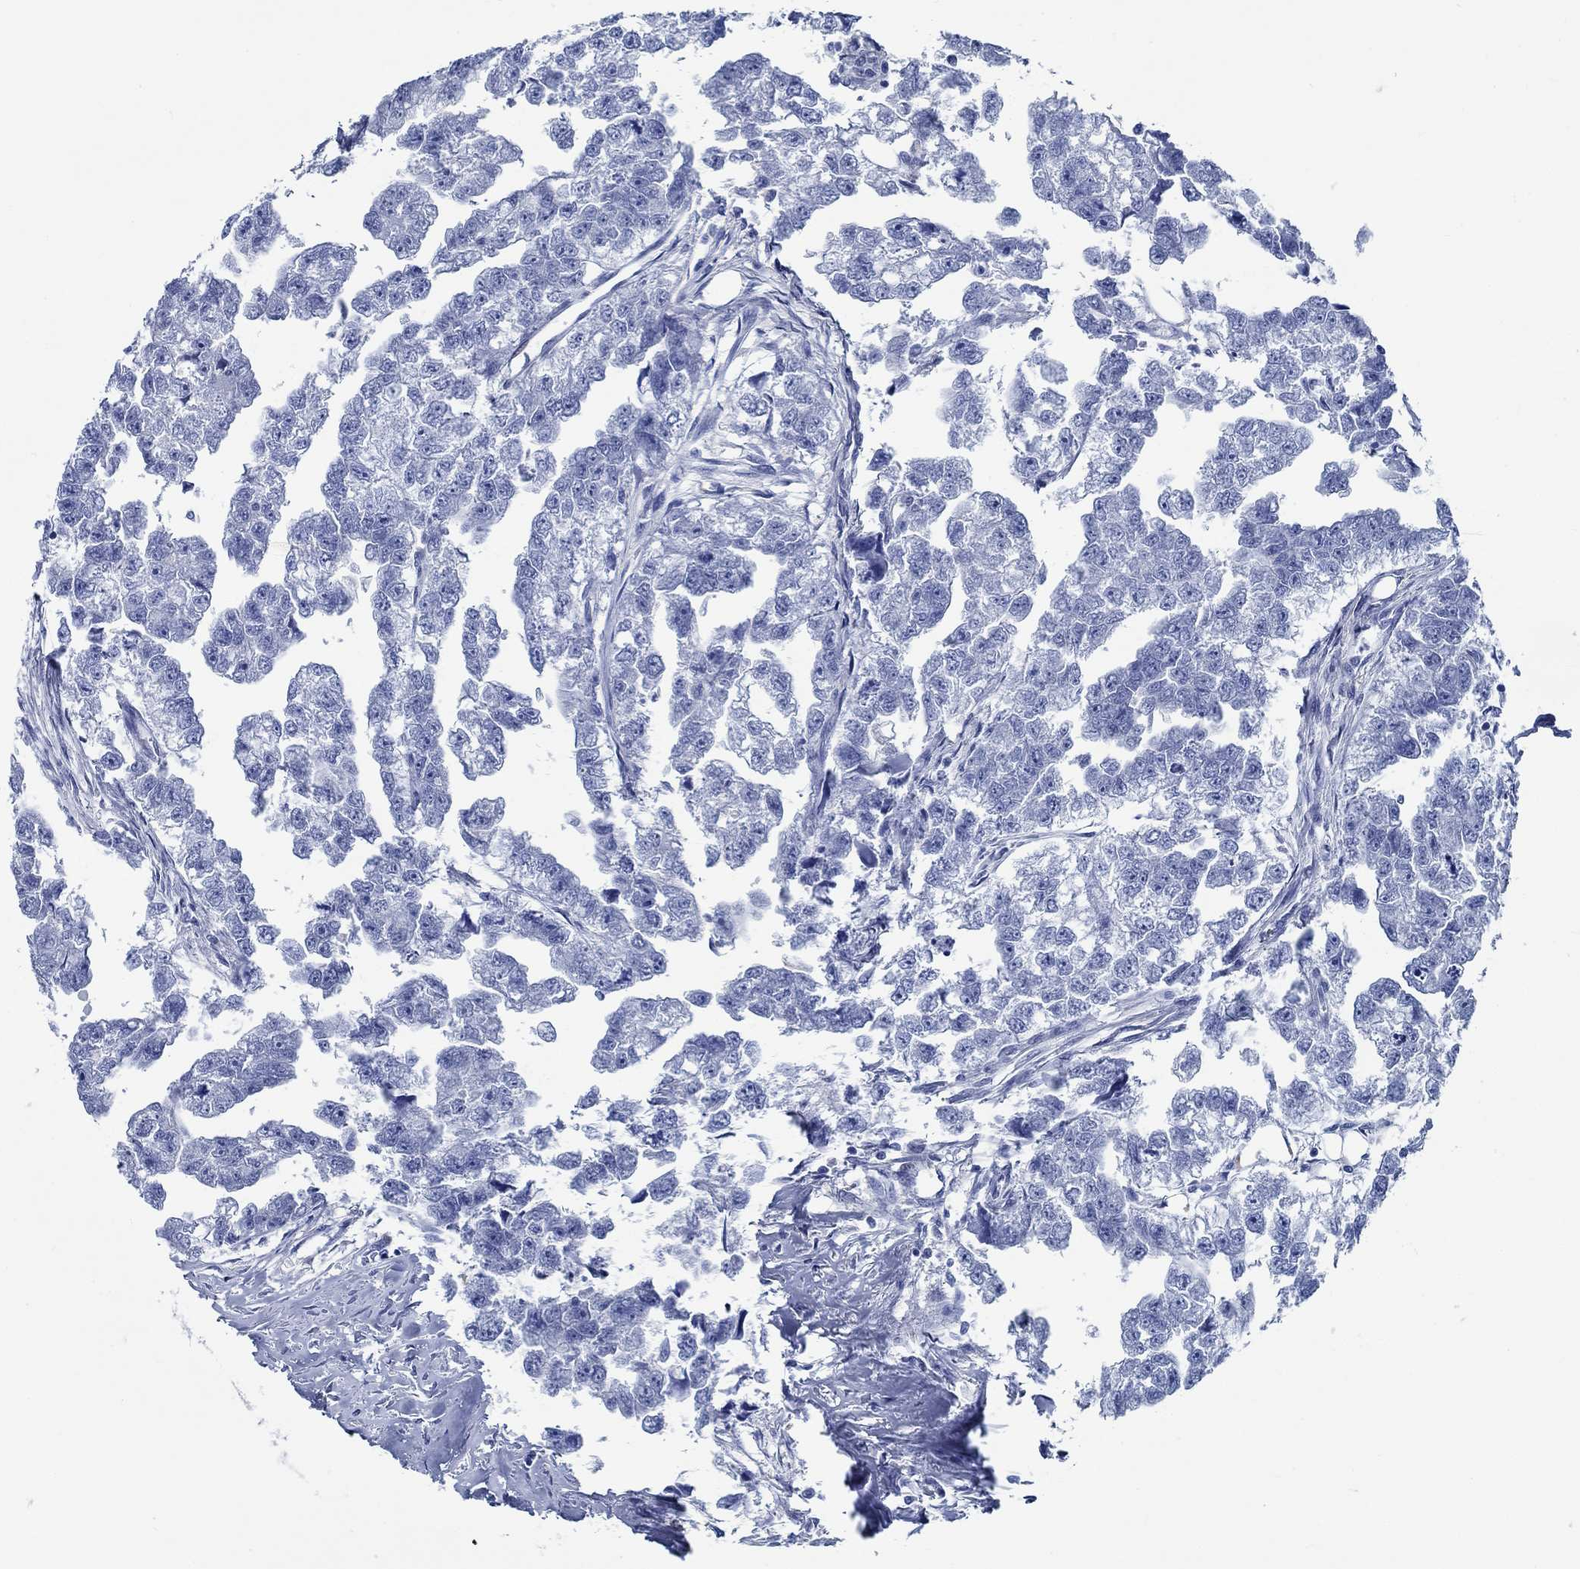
{"staining": {"intensity": "negative", "quantity": "none", "location": "none"}, "tissue": "testis cancer", "cell_type": "Tumor cells", "image_type": "cancer", "snomed": [{"axis": "morphology", "description": "Carcinoma, Embryonal, NOS"}, {"axis": "morphology", "description": "Teratoma, malignant, NOS"}, {"axis": "topography", "description": "Testis"}], "caption": "A high-resolution histopathology image shows immunohistochemistry (IHC) staining of testis cancer (malignant teratoma), which exhibits no significant expression in tumor cells.", "gene": "SVEP1", "patient": {"sex": "male", "age": 44}}